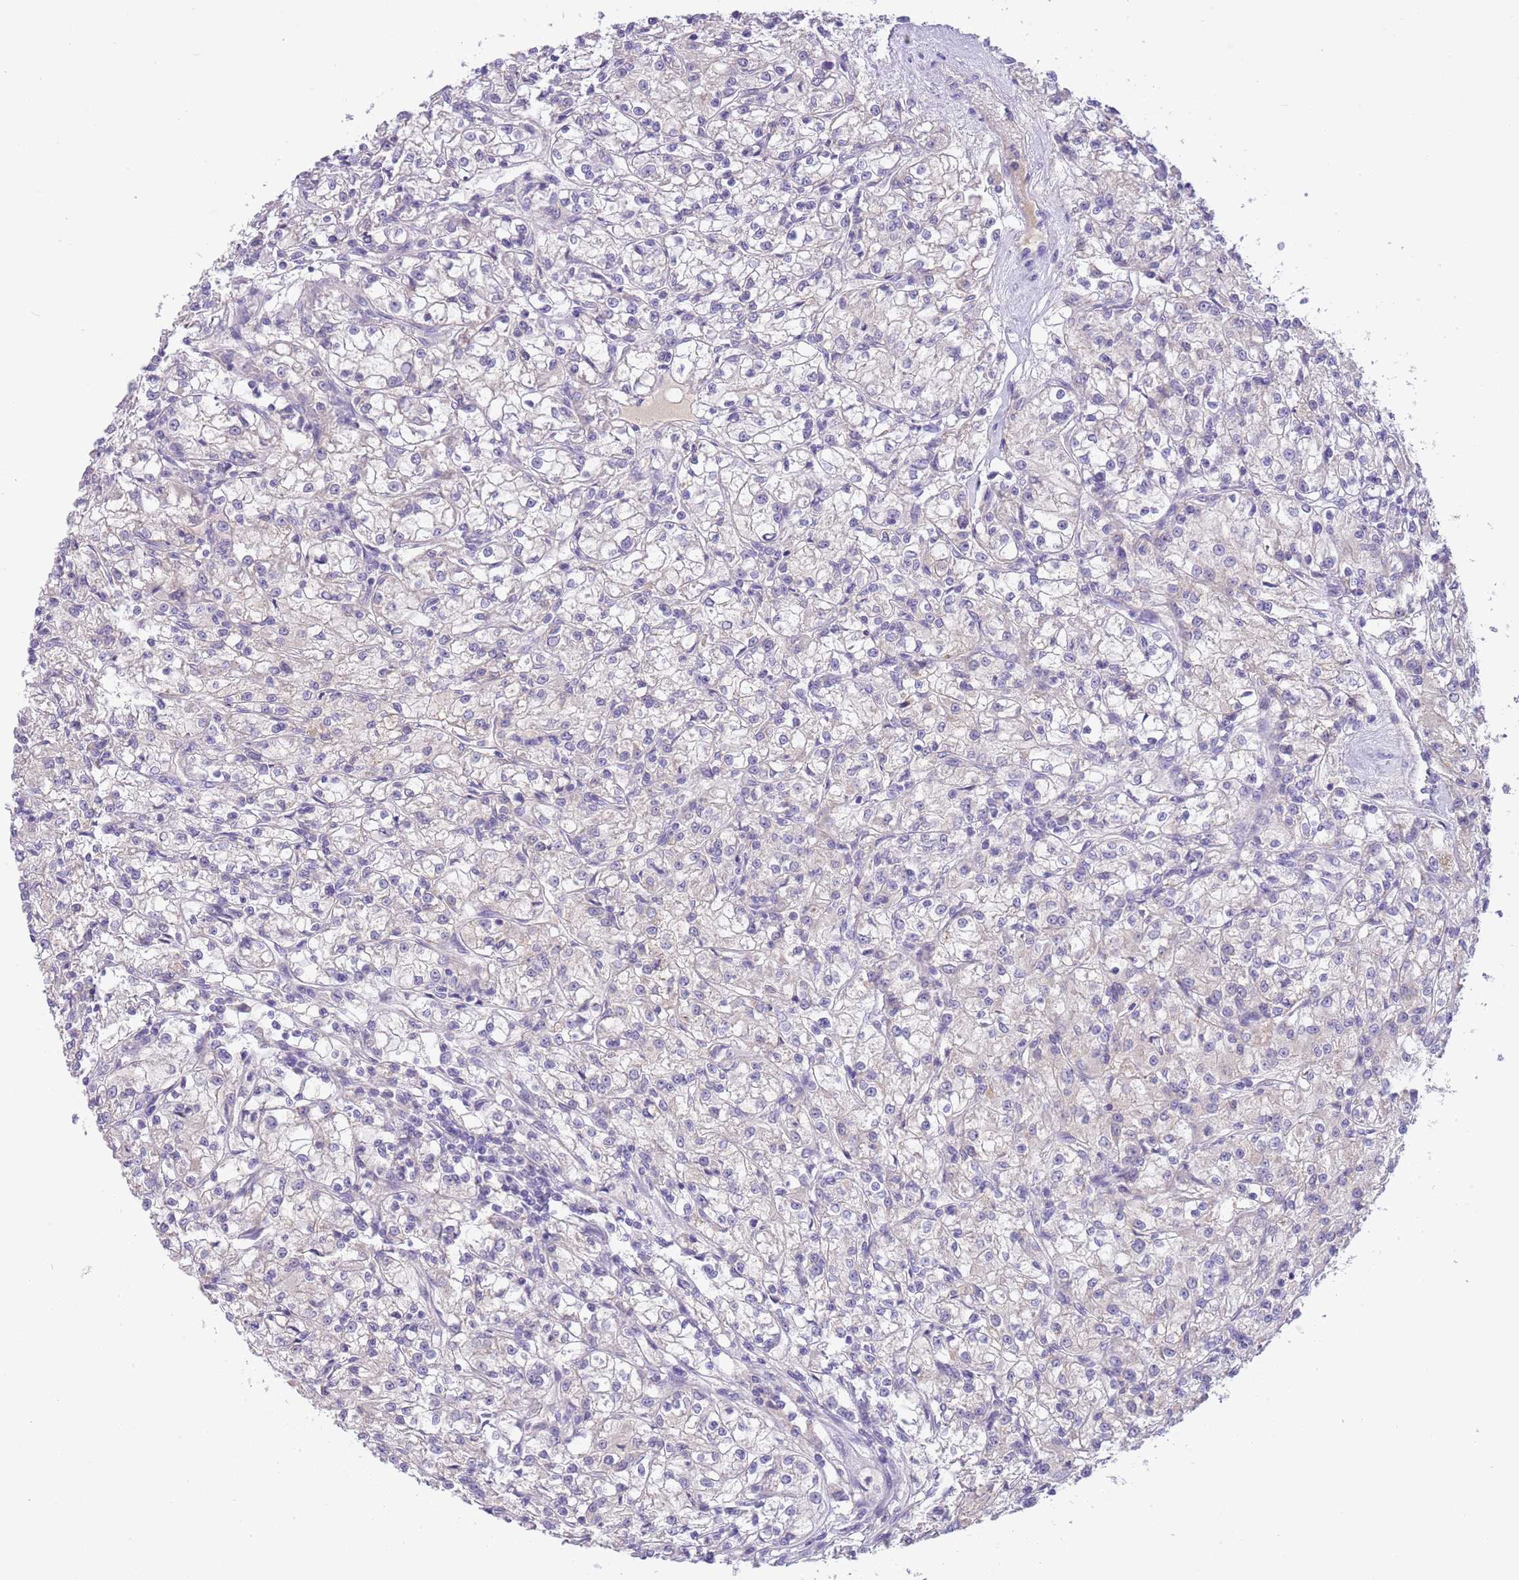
{"staining": {"intensity": "negative", "quantity": "none", "location": "none"}, "tissue": "renal cancer", "cell_type": "Tumor cells", "image_type": "cancer", "snomed": [{"axis": "morphology", "description": "Adenocarcinoma, NOS"}, {"axis": "topography", "description": "Kidney"}], "caption": "This is an immunohistochemistry histopathology image of human renal adenocarcinoma. There is no positivity in tumor cells.", "gene": "CFAP73", "patient": {"sex": "female", "age": 59}}